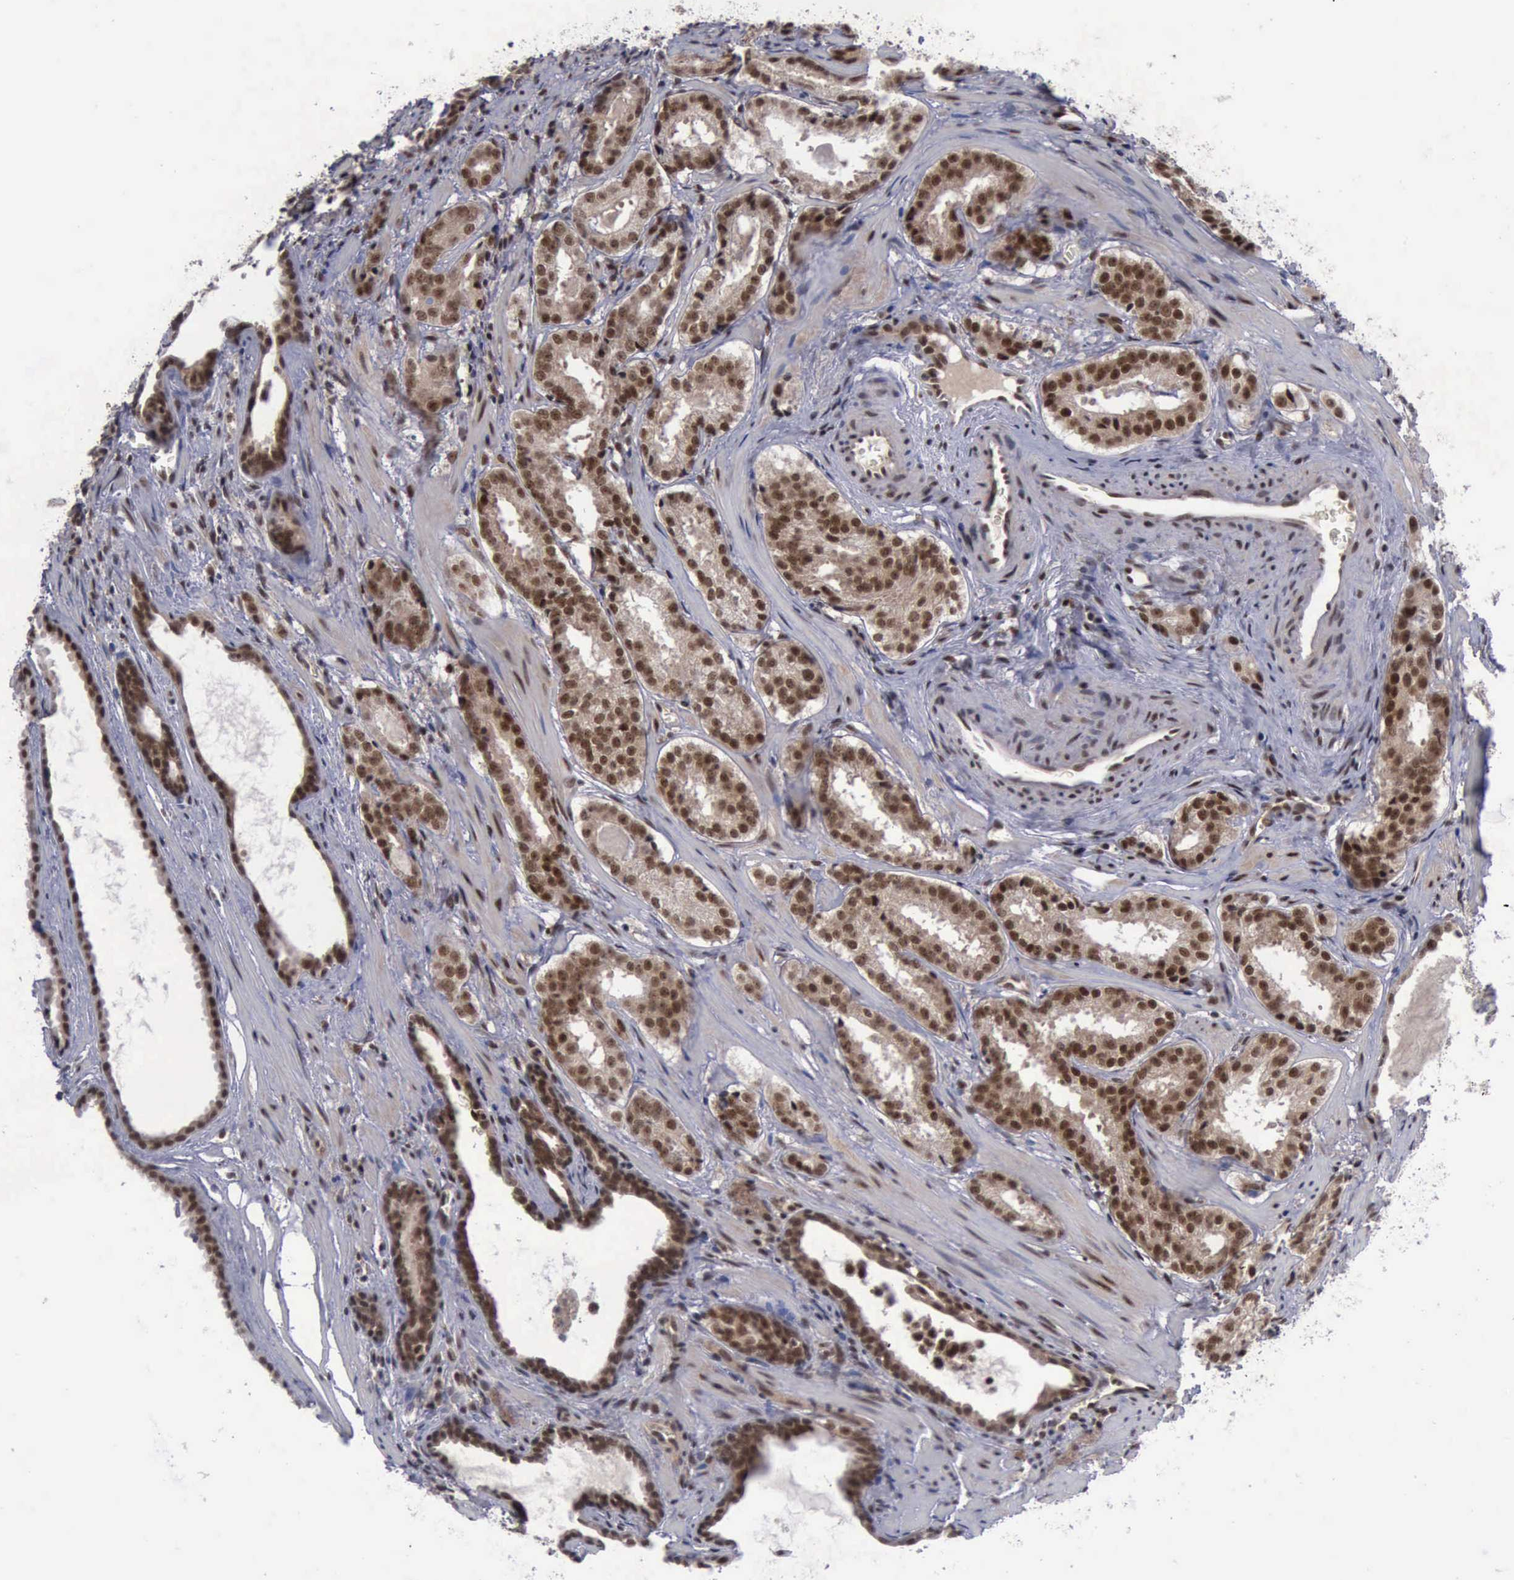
{"staining": {"intensity": "strong", "quantity": ">75%", "location": "cytoplasmic/membranous,nuclear"}, "tissue": "prostate cancer", "cell_type": "Tumor cells", "image_type": "cancer", "snomed": [{"axis": "morphology", "description": "Adenocarcinoma, Medium grade"}, {"axis": "topography", "description": "Prostate"}], "caption": "Medium-grade adenocarcinoma (prostate) was stained to show a protein in brown. There is high levels of strong cytoplasmic/membranous and nuclear expression in approximately >75% of tumor cells.", "gene": "ATM", "patient": {"sex": "male", "age": 64}}